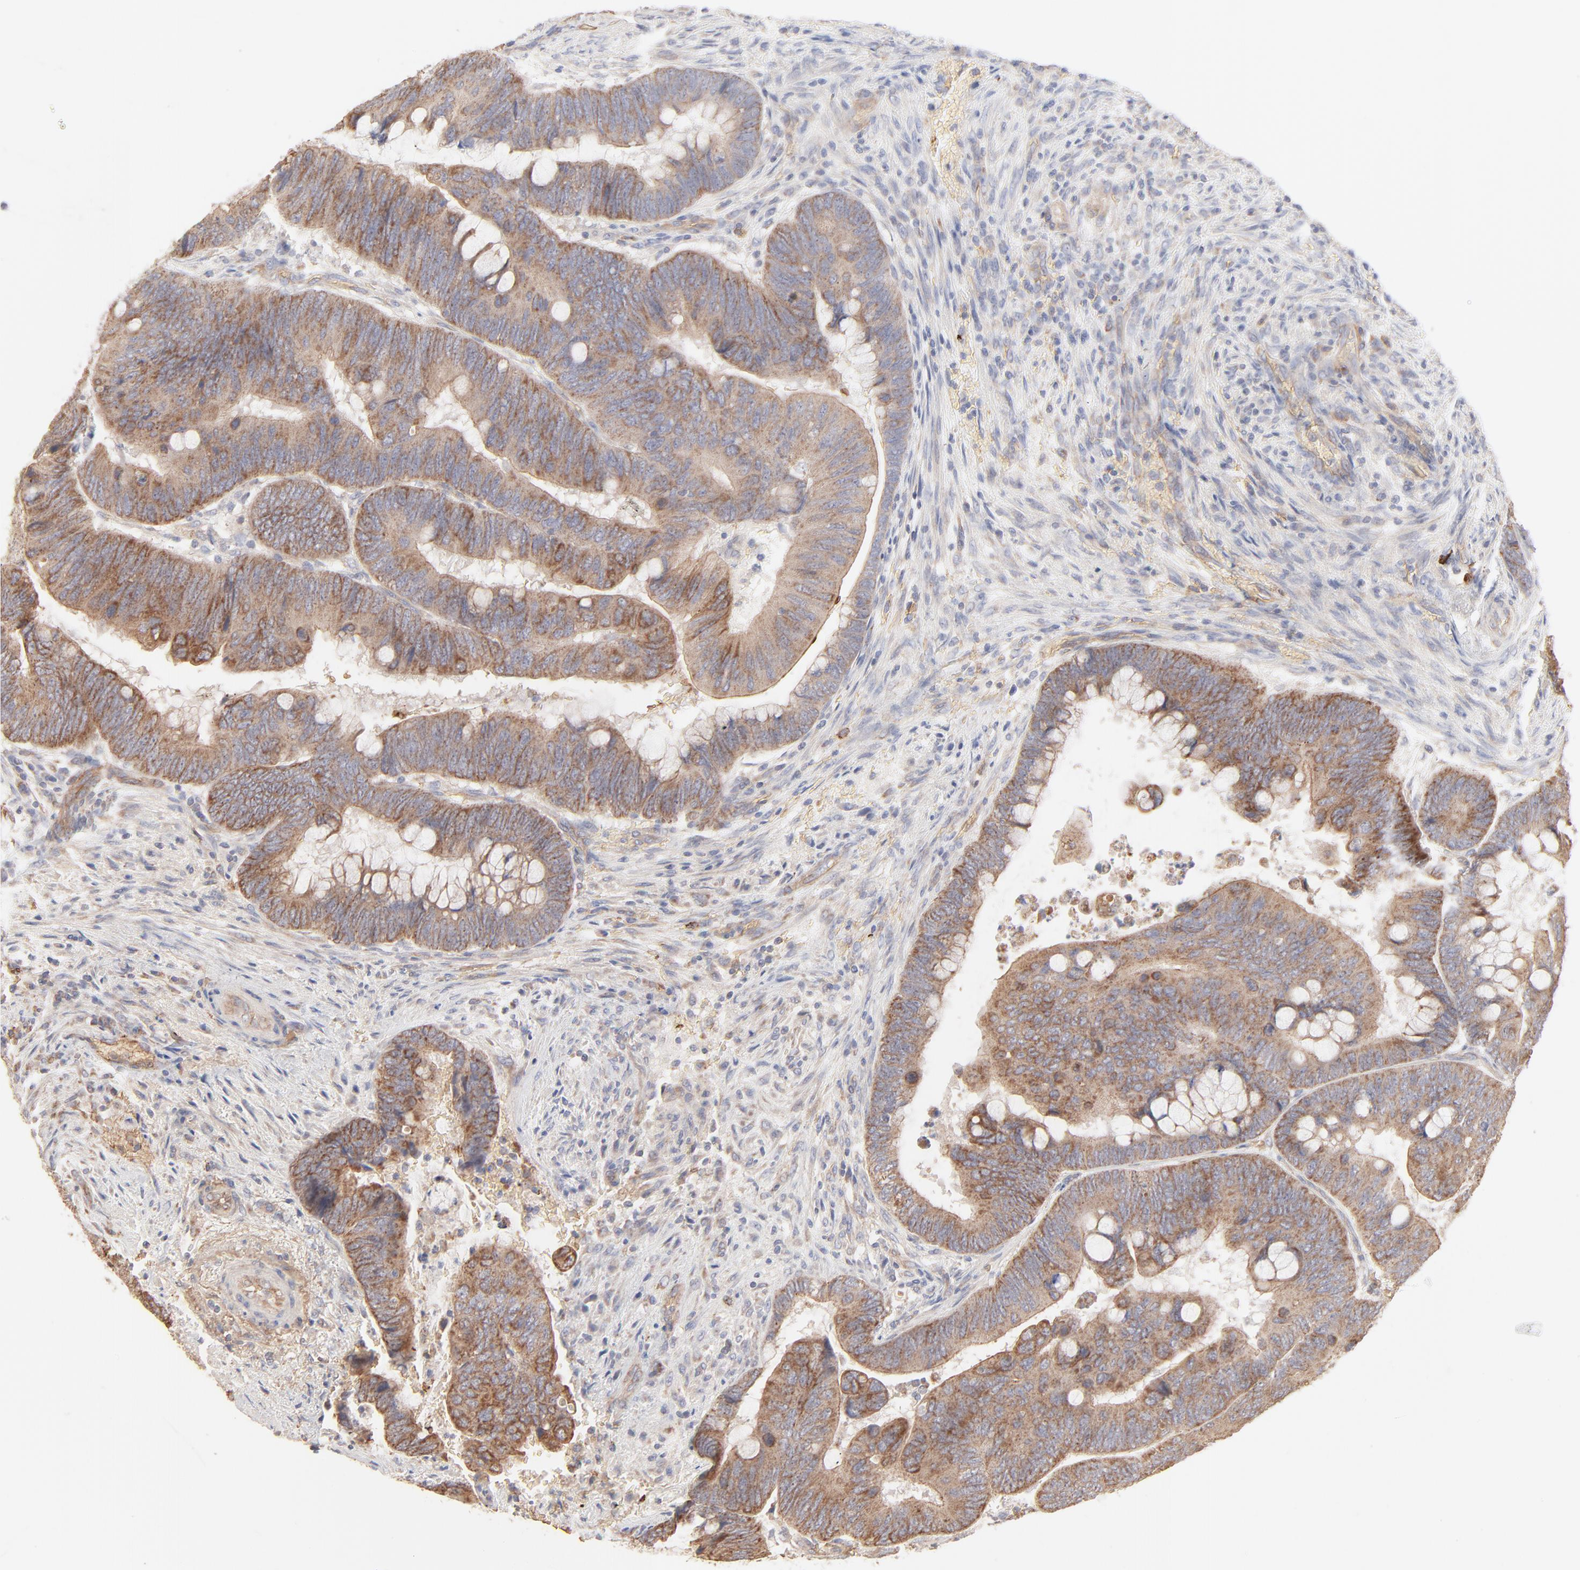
{"staining": {"intensity": "moderate", "quantity": ">75%", "location": "cytoplasmic/membranous"}, "tissue": "colorectal cancer", "cell_type": "Tumor cells", "image_type": "cancer", "snomed": [{"axis": "morphology", "description": "Normal tissue, NOS"}, {"axis": "morphology", "description": "Adenocarcinoma, NOS"}, {"axis": "topography", "description": "Rectum"}], "caption": "Protein analysis of colorectal adenocarcinoma tissue displays moderate cytoplasmic/membranous positivity in approximately >75% of tumor cells. (Brightfield microscopy of DAB IHC at high magnification).", "gene": "SPTB", "patient": {"sex": "male", "age": 92}}